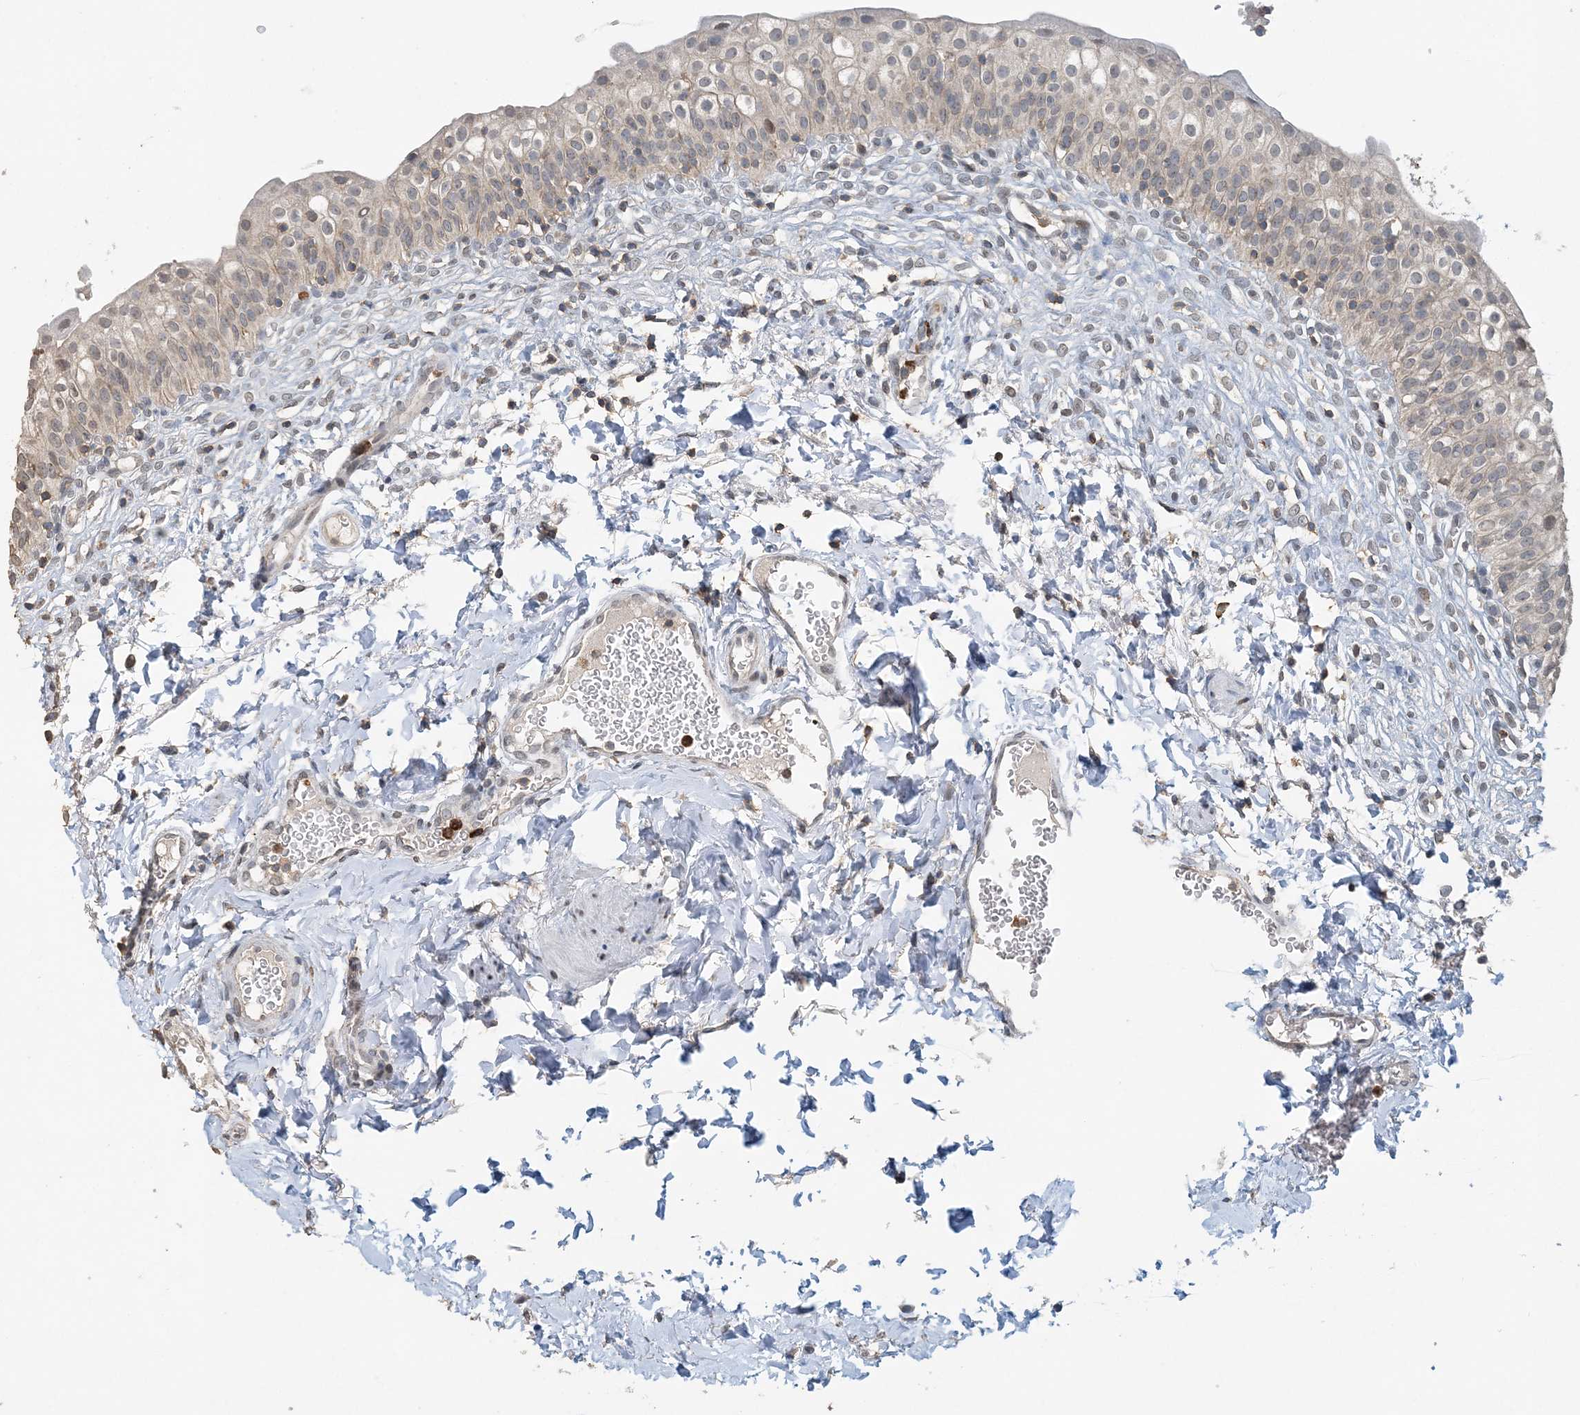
{"staining": {"intensity": "negative", "quantity": "none", "location": "none"}, "tissue": "urinary bladder", "cell_type": "Urothelial cells", "image_type": "normal", "snomed": [{"axis": "morphology", "description": "Normal tissue, NOS"}, {"axis": "topography", "description": "Urinary bladder"}], "caption": "Photomicrograph shows no protein expression in urothelial cells of unremarkable urinary bladder. (Brightfield microscopy of DAB (3,3'-diaminobenzidine) IHC at high magnification).", "gene": "FAM110A", "patient": {"sex": "male", "age": 55}}